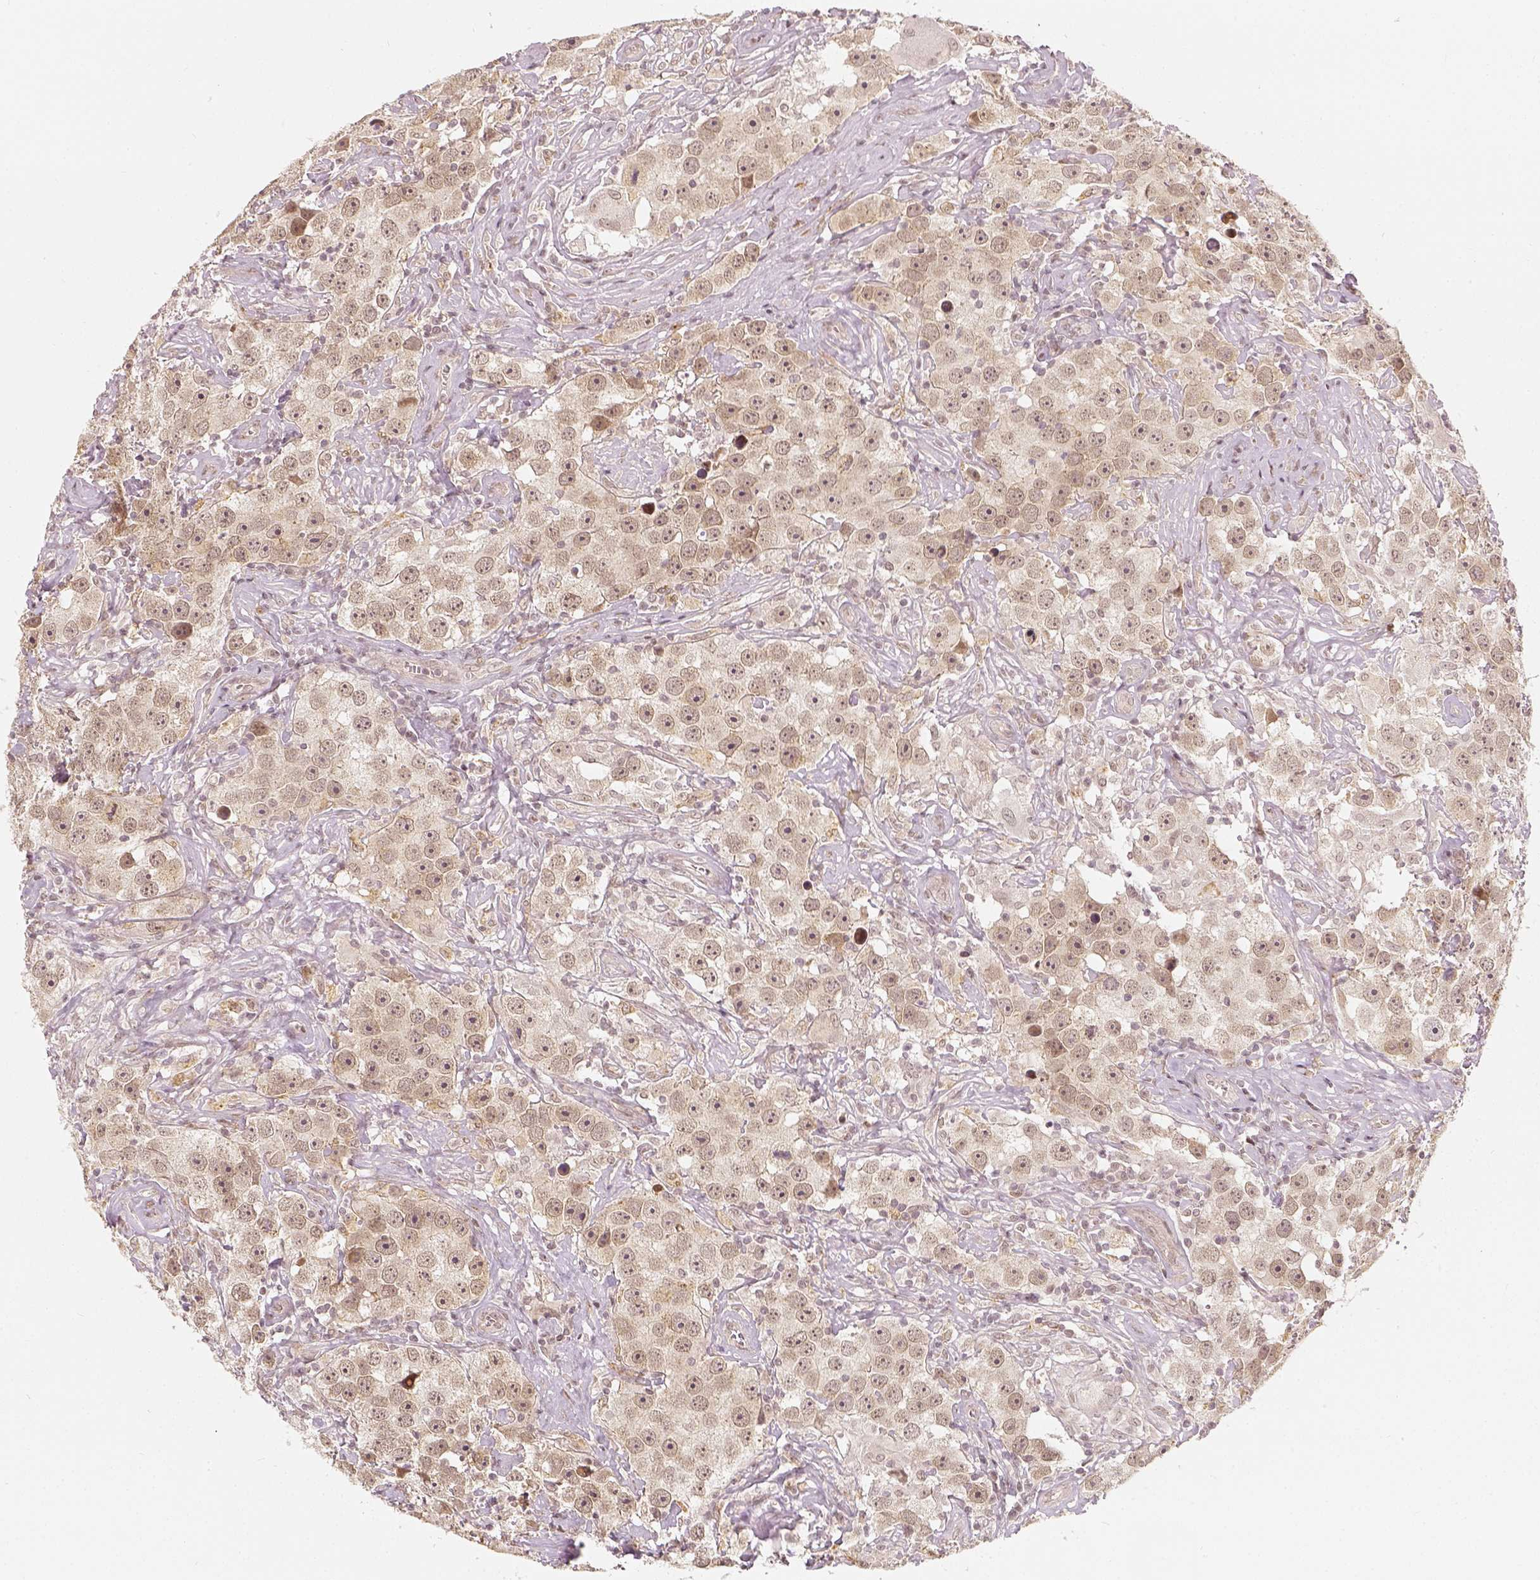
{"staining": {"intensity": "weak", "quantity": ">75%", "location": "cytoplasmic/membranous,nuclear"}, "tissue": "testis cancer", "cell_type": "Tumor cells", "image_type": "cancer", "snomed": [{"axis": "morphology", "description": "Seminoma, NOS"}, {"axis": "topography", "description": "Testis"}], "caption": "Immunohistochemical staining of human testis seminoma displays low levels of weak cytoplasmic/membranous and nuclear protein positivity in about >75% of tumor cells. (brown staining indicates protein expression, while blue staining denotes nuclei).", "gene": "ZMAT3", "patient": {"sex": "male", "age": 49}}